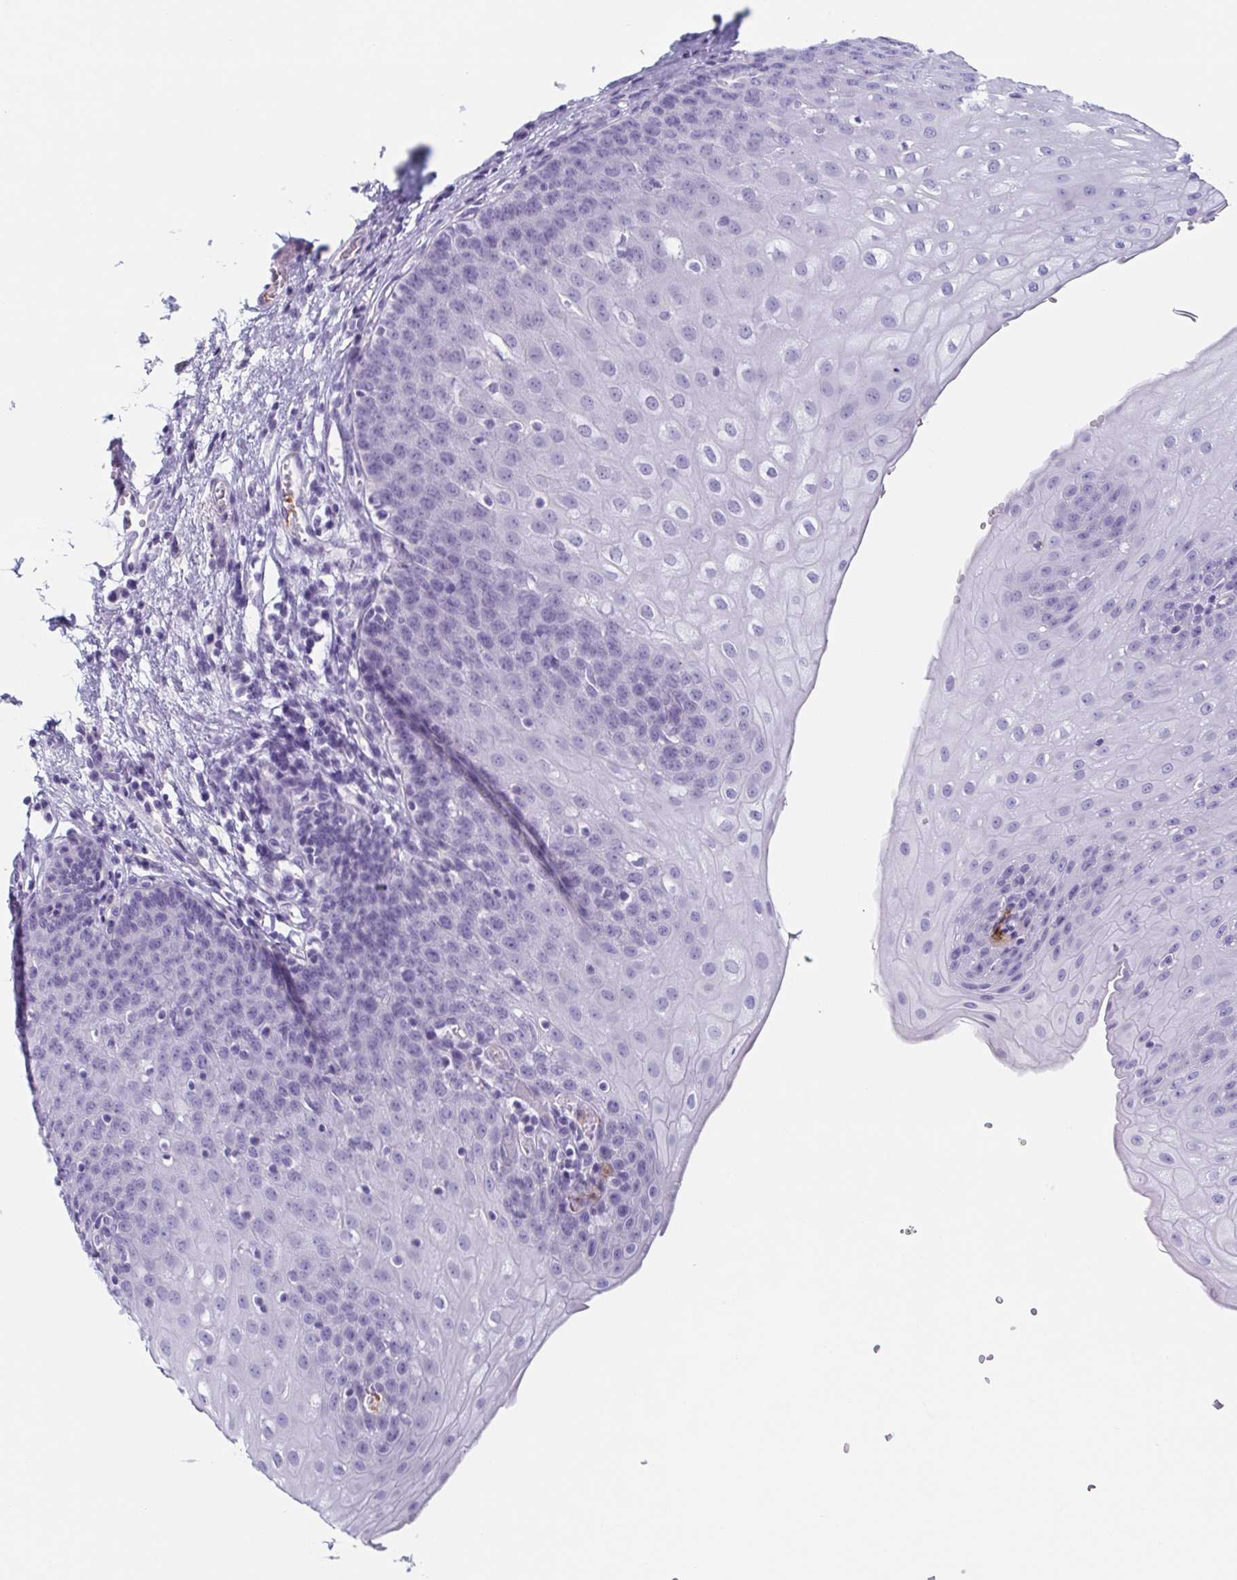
{"staining": {"intensity": "negative", "quantity": "none", "location": "none"}, "tissue": "esophagus", "cell_type": "Squamous epithelial cells", "image_type": "normal", "snomed": [{"axis": "morphology", "description": "Normal tissue, NOS"}, {"axis": "topography", "description": "Esophagus"}], "caption": "Protein analysis of benign esophagus displays no significant expression in squamous epithelial cells.", "gene": "LYRM2", "patient": {"sex": "male", "age": 71}}